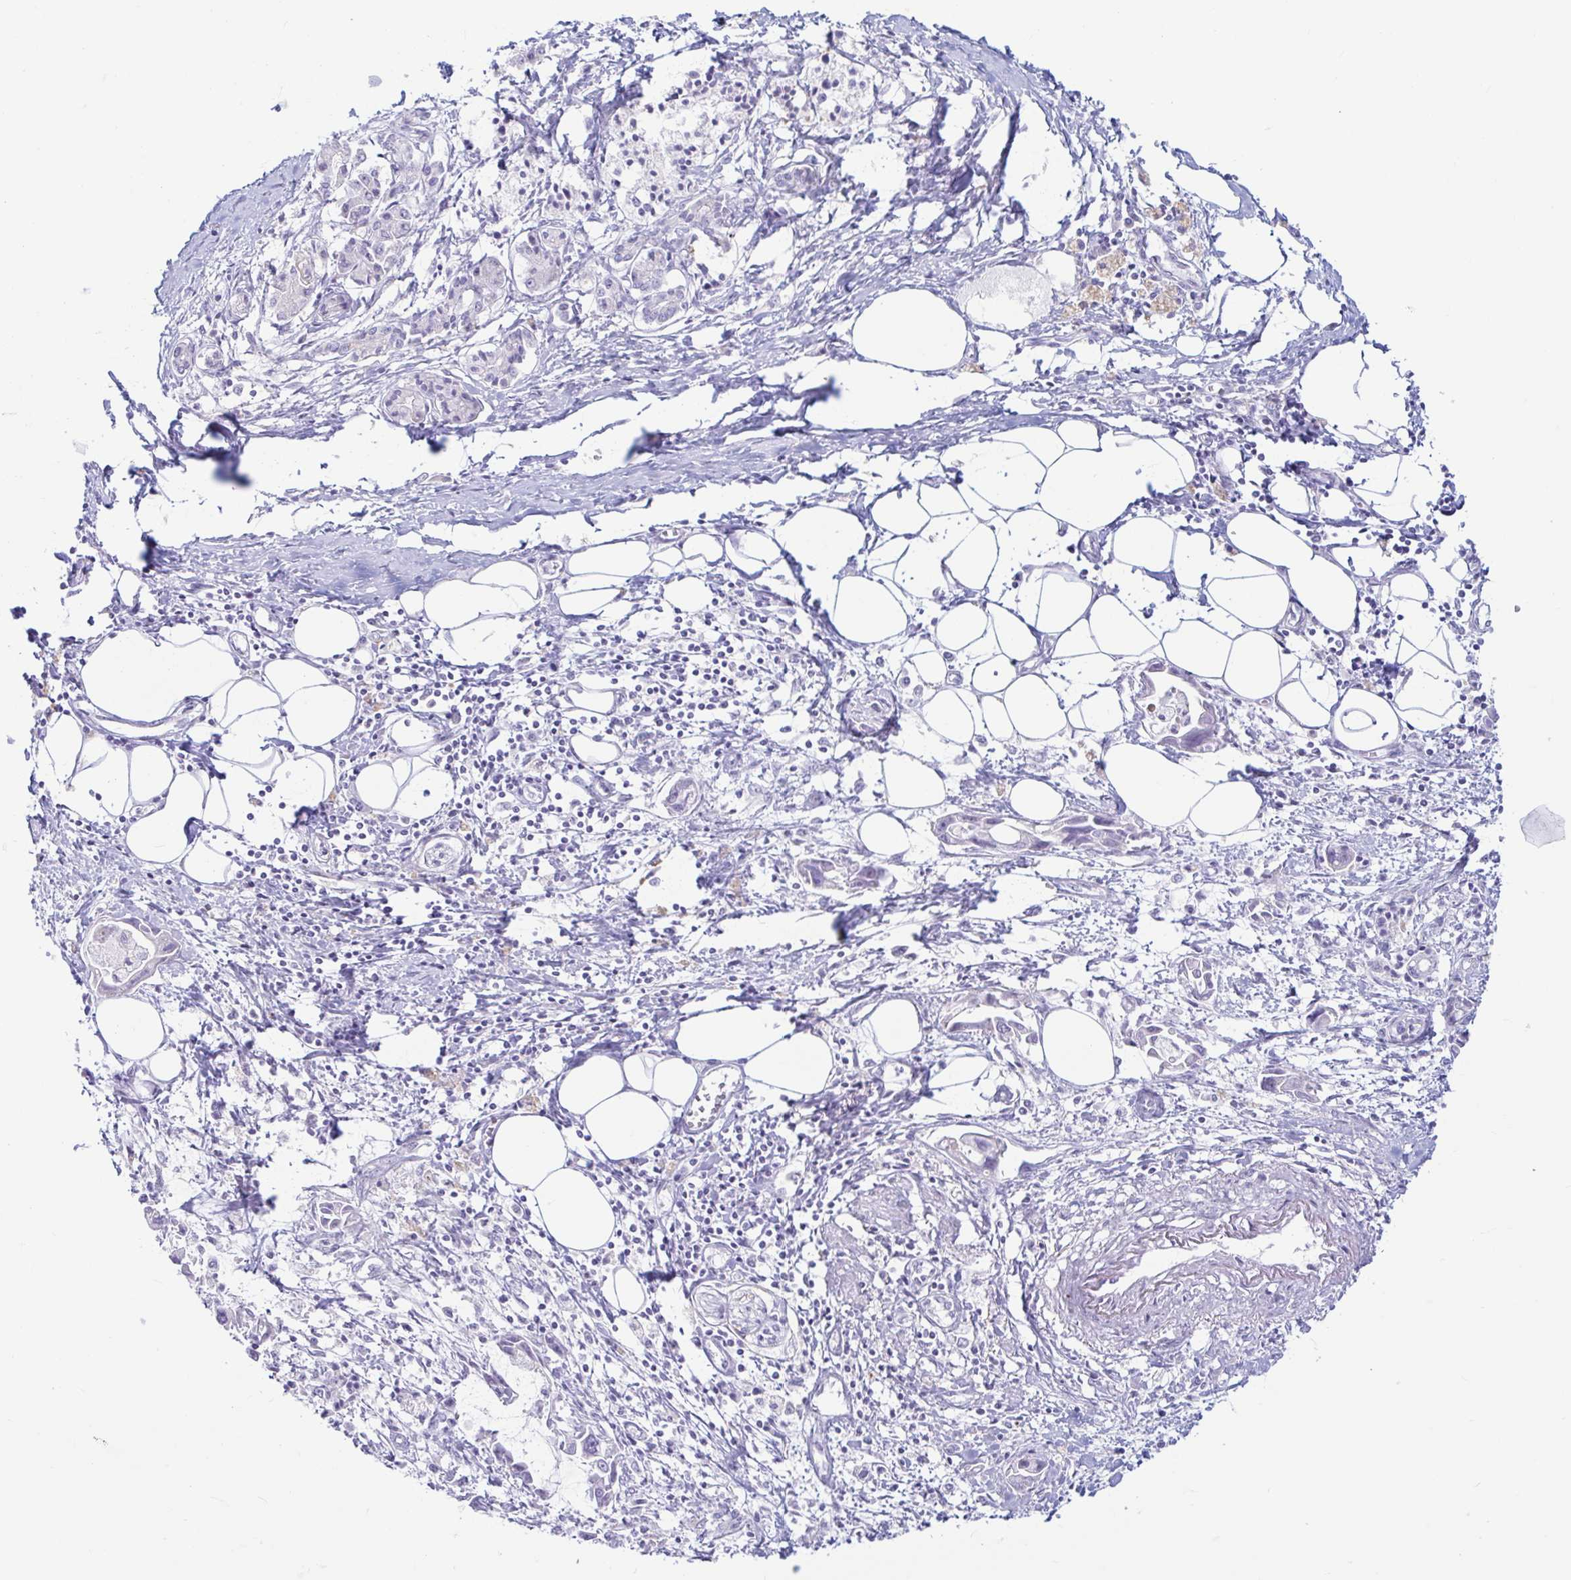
{"staining": {"intensity": "negative", "quantity": "none", "location": "none"}, "tissue": "pancreatic cancer", "cell_type": "Tumor cells", "image_type": "cancer", "snomed": [{"axis": "morphology", "description": "Adenocarcinoma, NOS"}, {"axis": "topography", "description": "Pancreas"}], "caption": "High magnification brightfield microscopy of pancreatic cancer stained with DAB (brown) and counterstained with hematoxylin (blue): tumor cells show no significant staining. Brightfield microscopy of IHC stained with DAB (3,3'-diaminobenzidine) (brown) and hematoxylin (blue), captured at high magnification.", "gene": "ERICH6", "patient": {"sex": "male", "age": 84}}